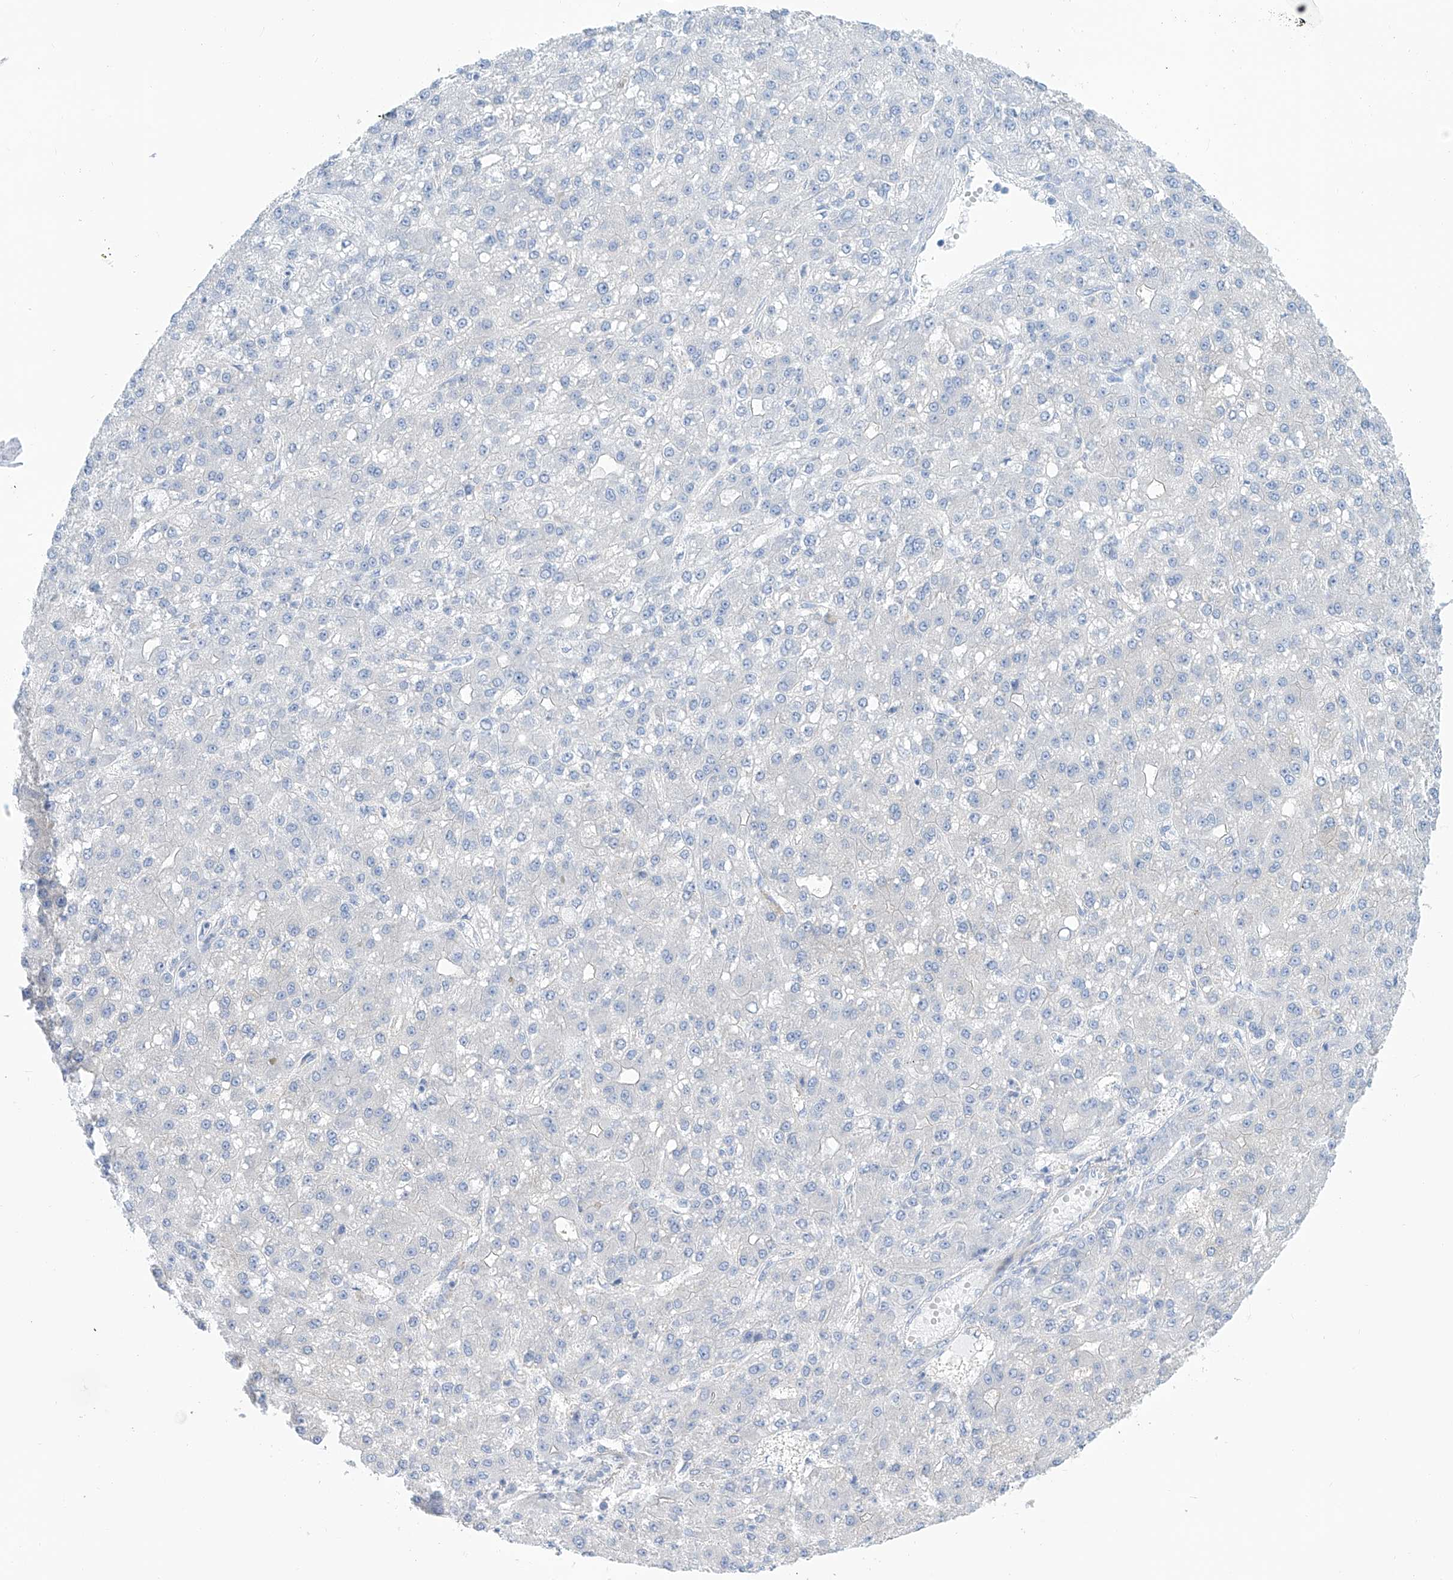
{"staining": {"intensity": "negative", "quantity": "none", "location": "none"}, "tissue": "liver cancer", "cell_type": "Tumor cells", "image_type": "cancer", "snomed": [{"axis": "morphology", "description": "Carcinoma, Hepatocellular, NOS"}, {"axis": "topography", "description": "Liver"}], "caption": "There is no significant staining in tumor cells of liver cancer.", "gene": "TMEM209", "patient": {"sex": "male", "age": 67}}